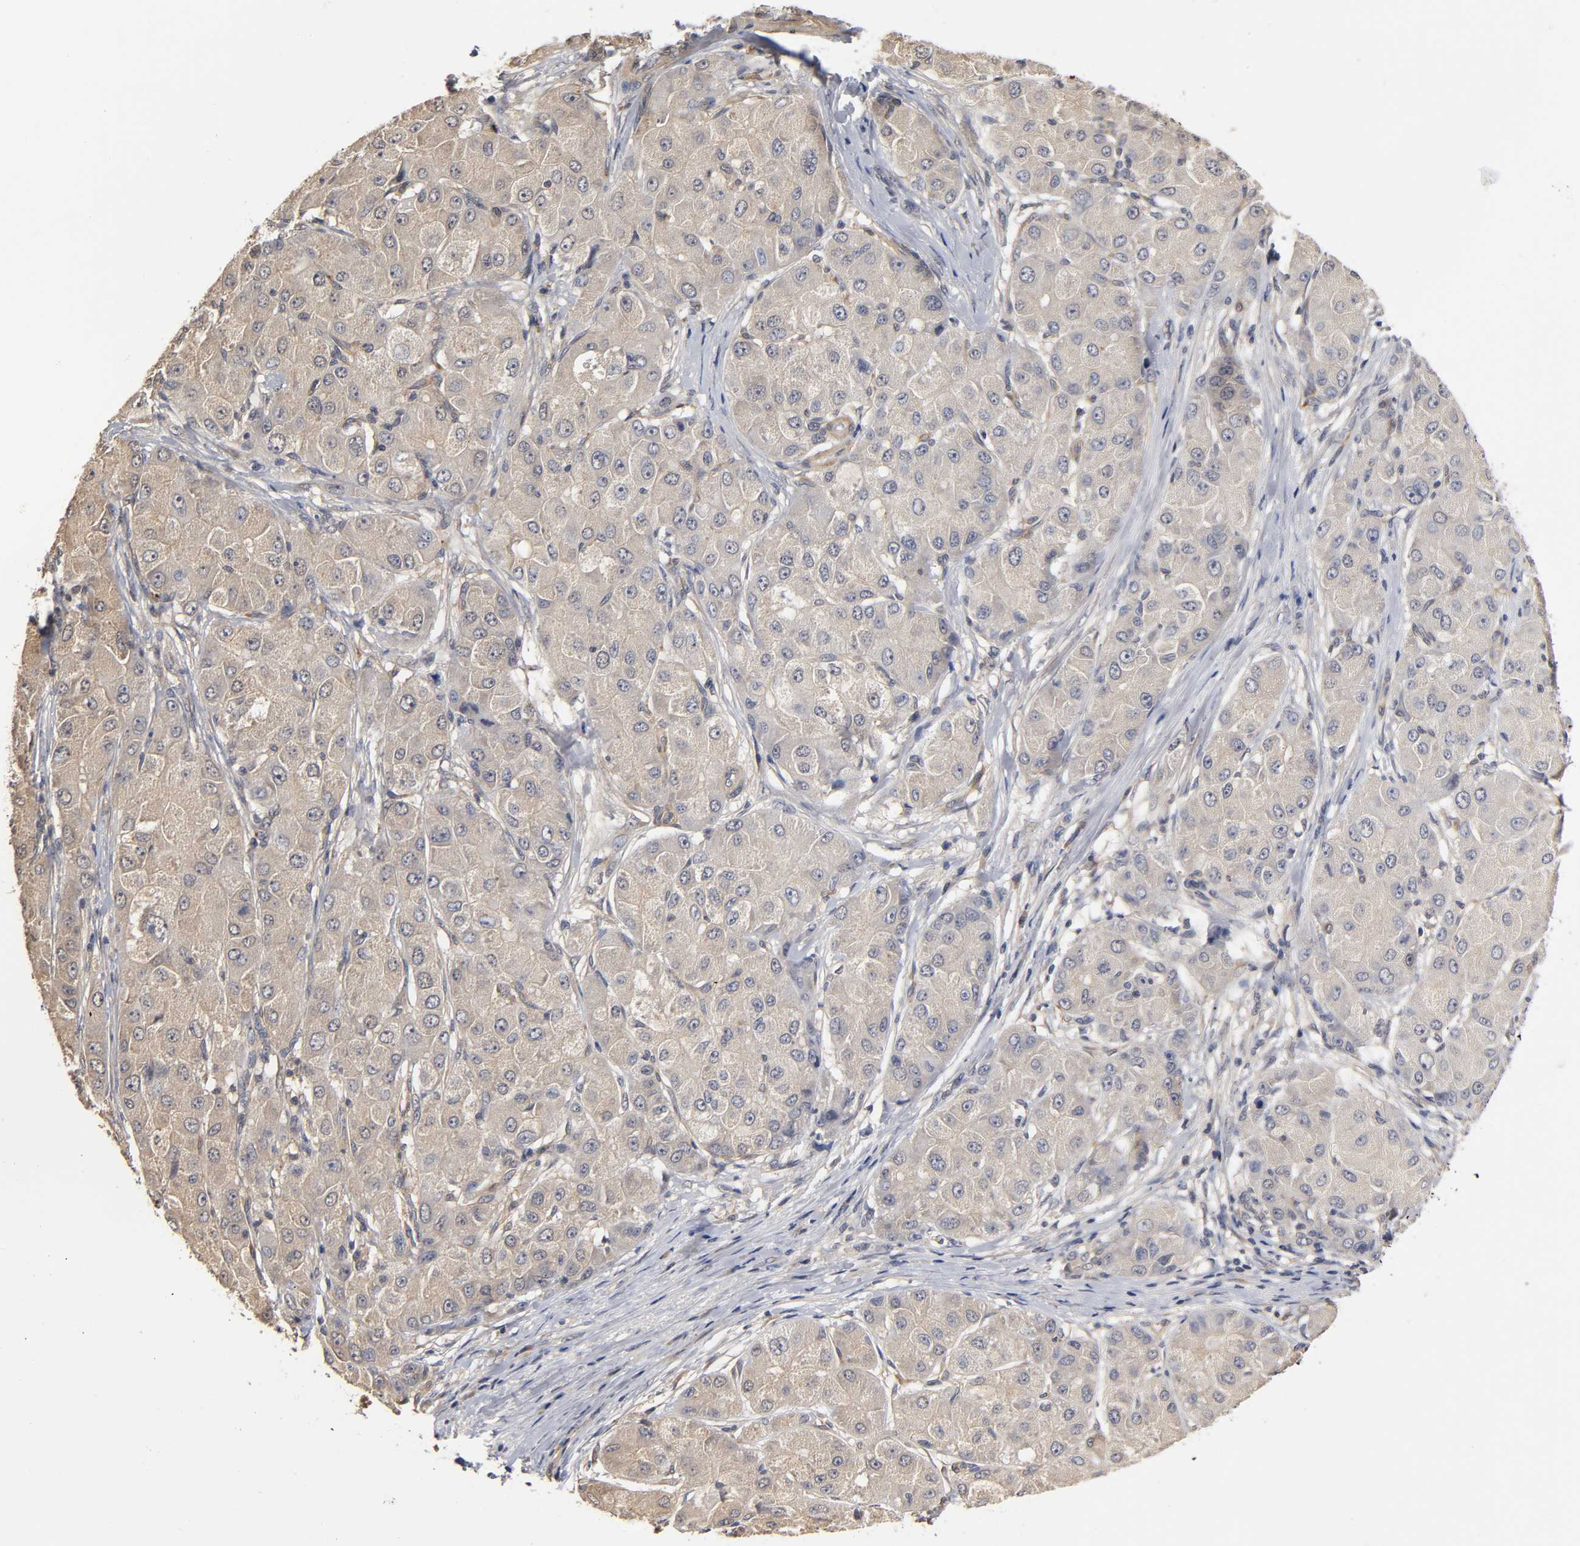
{"staining": {"intensity": "negative", "quantity": "none", "location": "none"}, "tissue": "liver cancer", "cell_type": "Tumor cells", "image_type": "cancer", "snomed": [{"axis": "morphology", "description": "Carcinoma, Hepatocellular, NOS"}, {"axis": "topography", "description": "Liver"}], "caption": "The immunohistochemistry (IHC) micrograph has no significant staining in tumor cells of liver cancer tissue.", "gene": "PDE5A", "patient": {"sex": "male", "age": 80}}